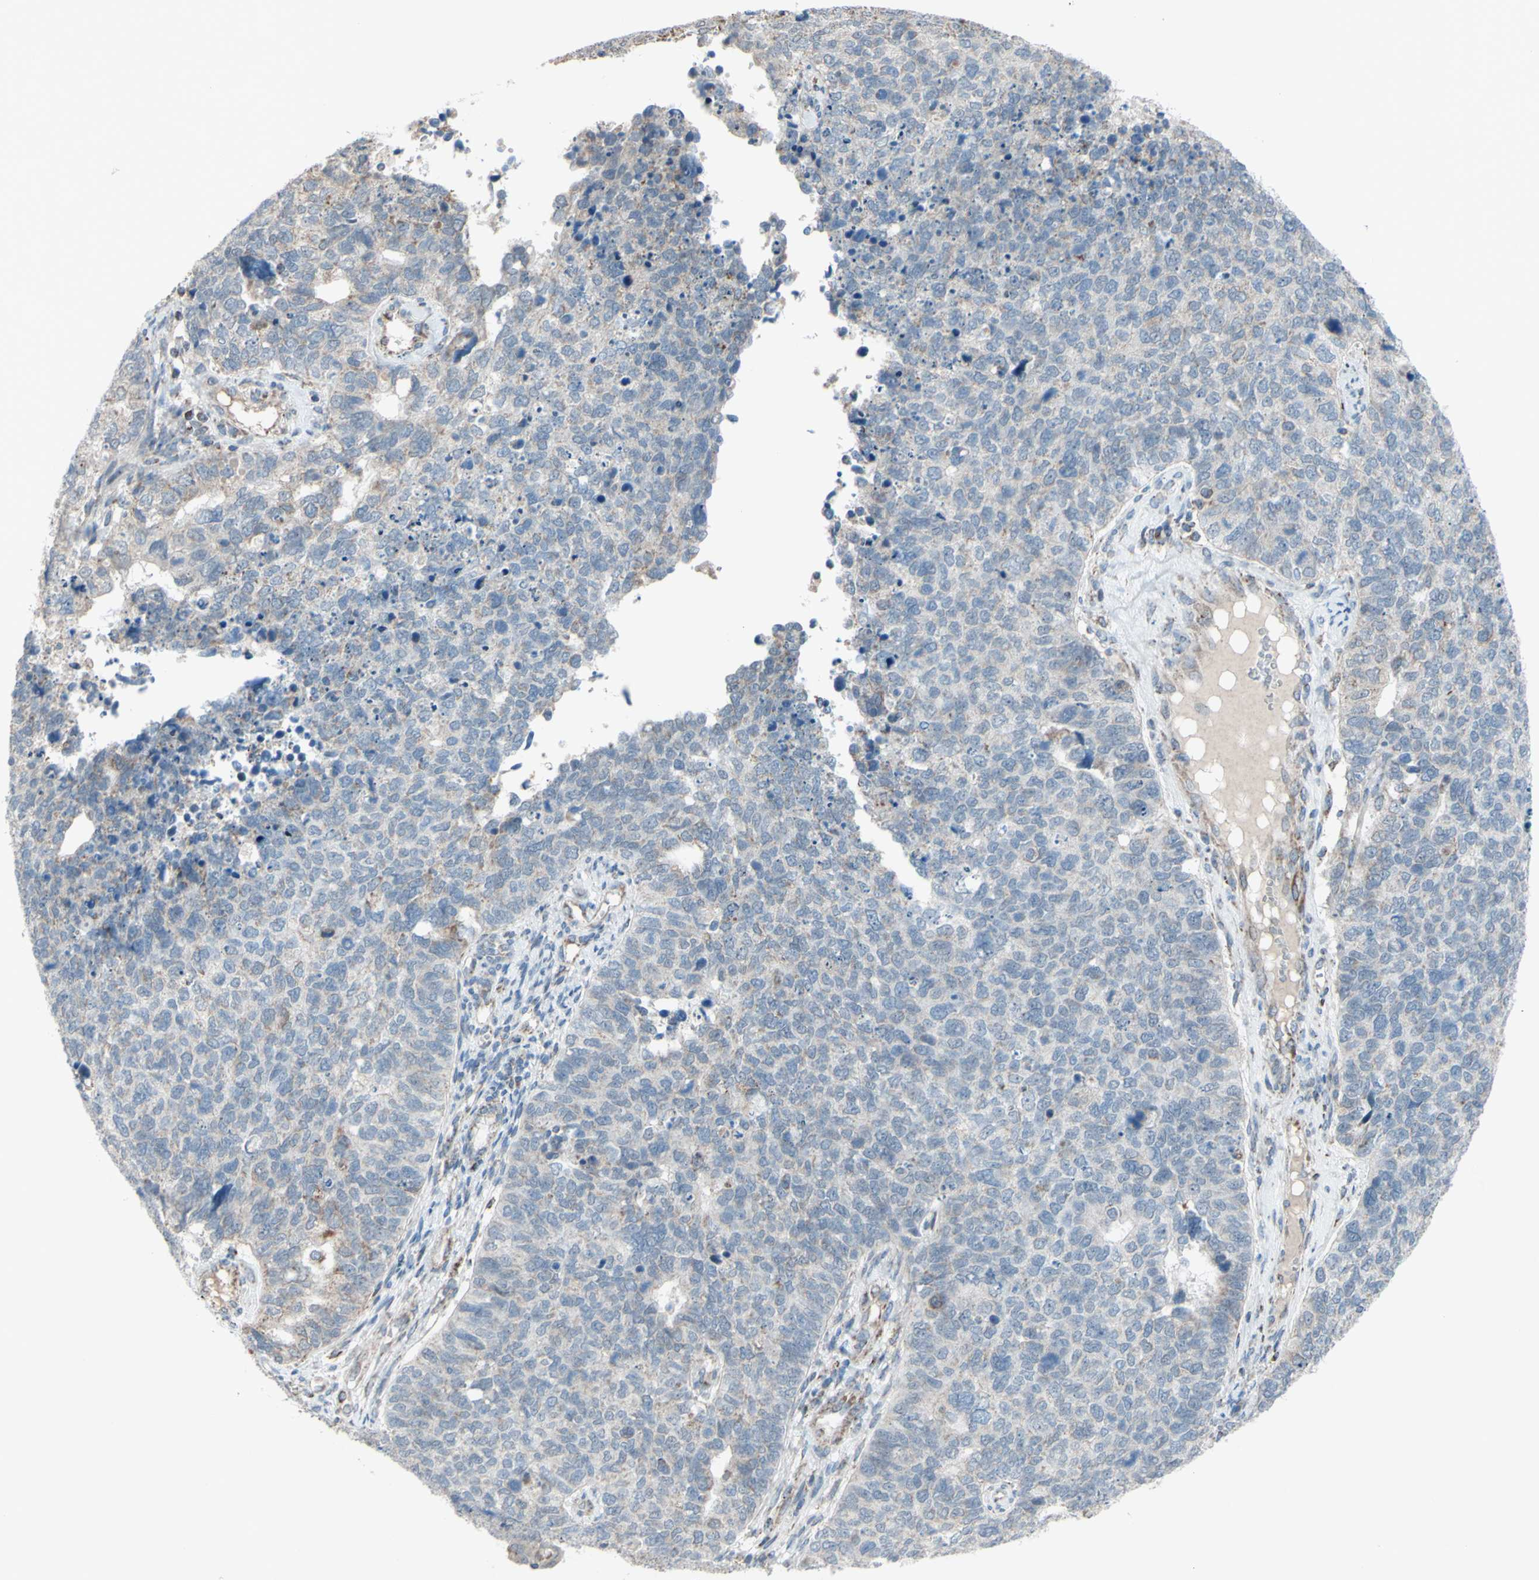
{"staining": {"intensity": "weak", "quantity": "<25%", "location": "cytoplasmic/membranous"}, "tissue": "cervical cancer", "cell_type": "Tumor cells", "image_type": "cancer", "snomed": [{"axis": "morphology", "description": "Squamous cell carcinoma, NOS"}, {"axis": "topography", "description": "Cervix"}], "caption": "High power microscopy image of an immunohistochemistry photomicrograph of cervical squamous cell carcinoma, revealing no significant expression in tumor cells.", "gene": "GLT8D1", "patient": {"sex": "female", "age": 63}}